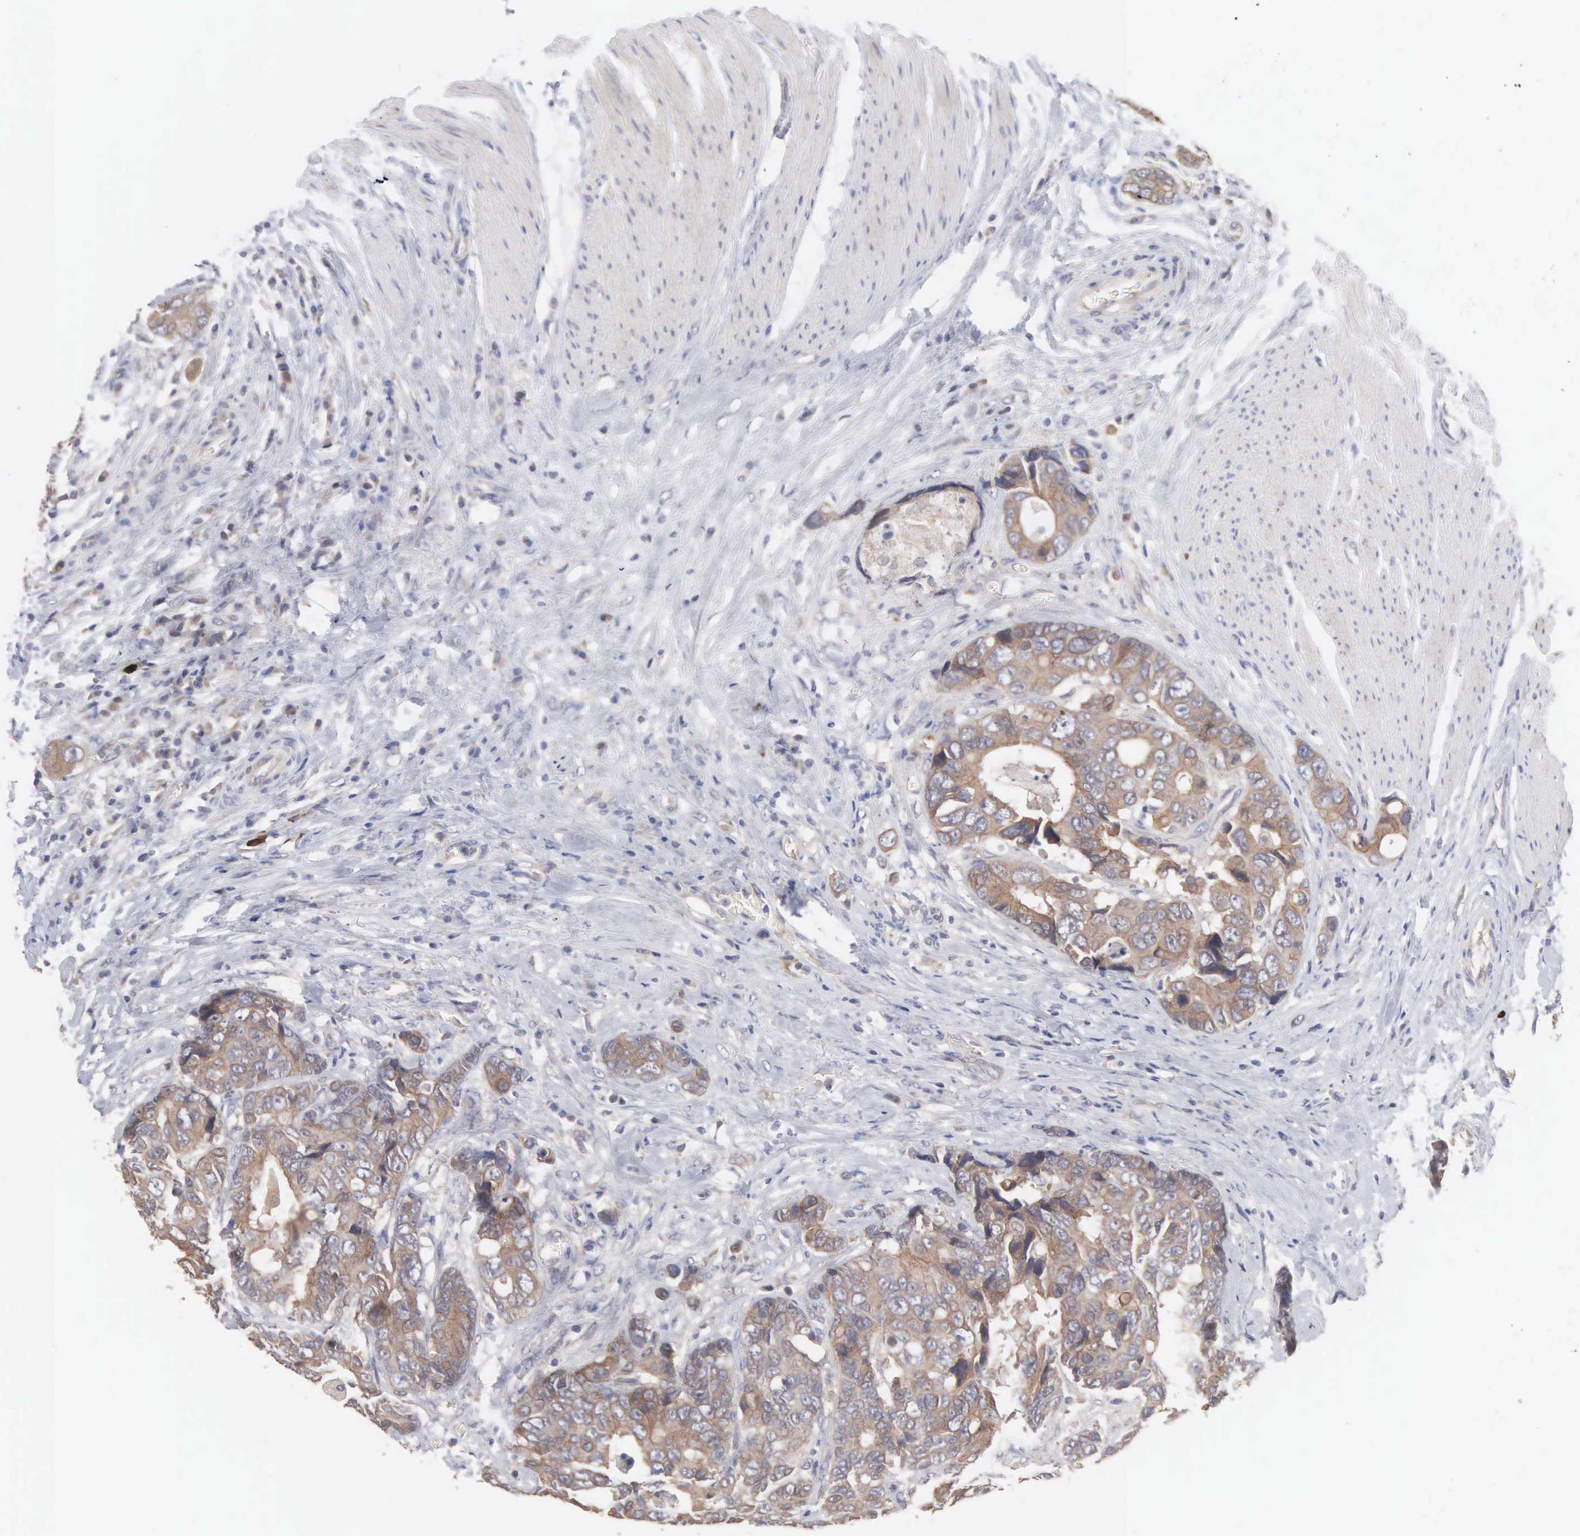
{"staining": {"intensity": "moderate", "quantity": ">75%", "location": "cytoplasmic/membranous"}, "tissue": "colorectal cancer", "cell_type": "Tumor cells", "image_type": "cancer", "snomed": [{"axis": "morphology", "description": "Adenocarcinoma, NOS"}, {"axis": "topography", "description": "Rectum"}], "caption": "Protein staining of adenocarcinoma (colorectal) tissue displays moderate cytoplasmic/membranous positivity in approximately >75% of tumor cells.", "gene": "INF2", "patient": {"sex": "female", "age": 67}}